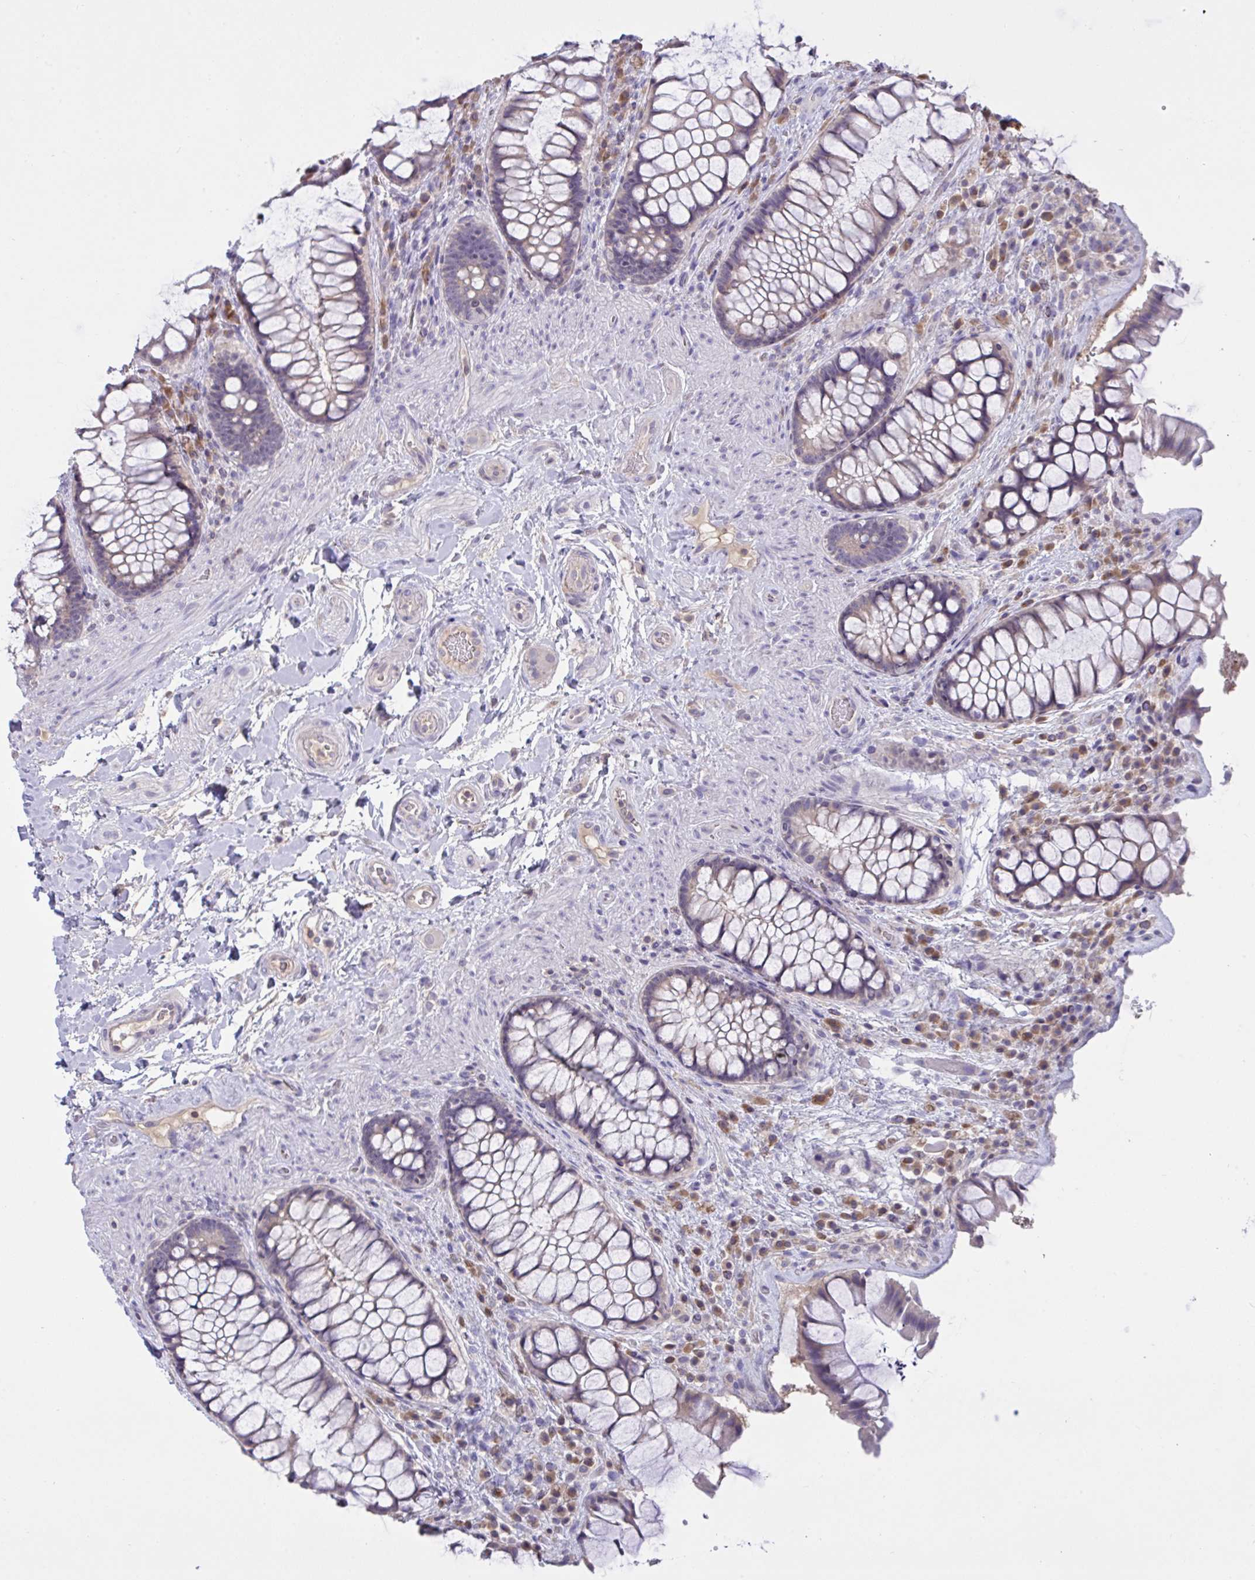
{"staining": {"intensity": "weak", "quantity": "<25%", "location": "cytoplasmic/membranous"}, "tissue": "rectum", "cell_type": "Glandular cells", "image_type": "normal", "snomed": [{"axis": "morphology", "description": "Normal tissue, NOS"}, {"axis": "topography", "description": "Rectum"}], "caption": "This is an IHC histopathology image of benign rectum. There is no expression in glandular cells.", "gene": "TMEM41A", "patient": {"sex": "female", "age": 58}}